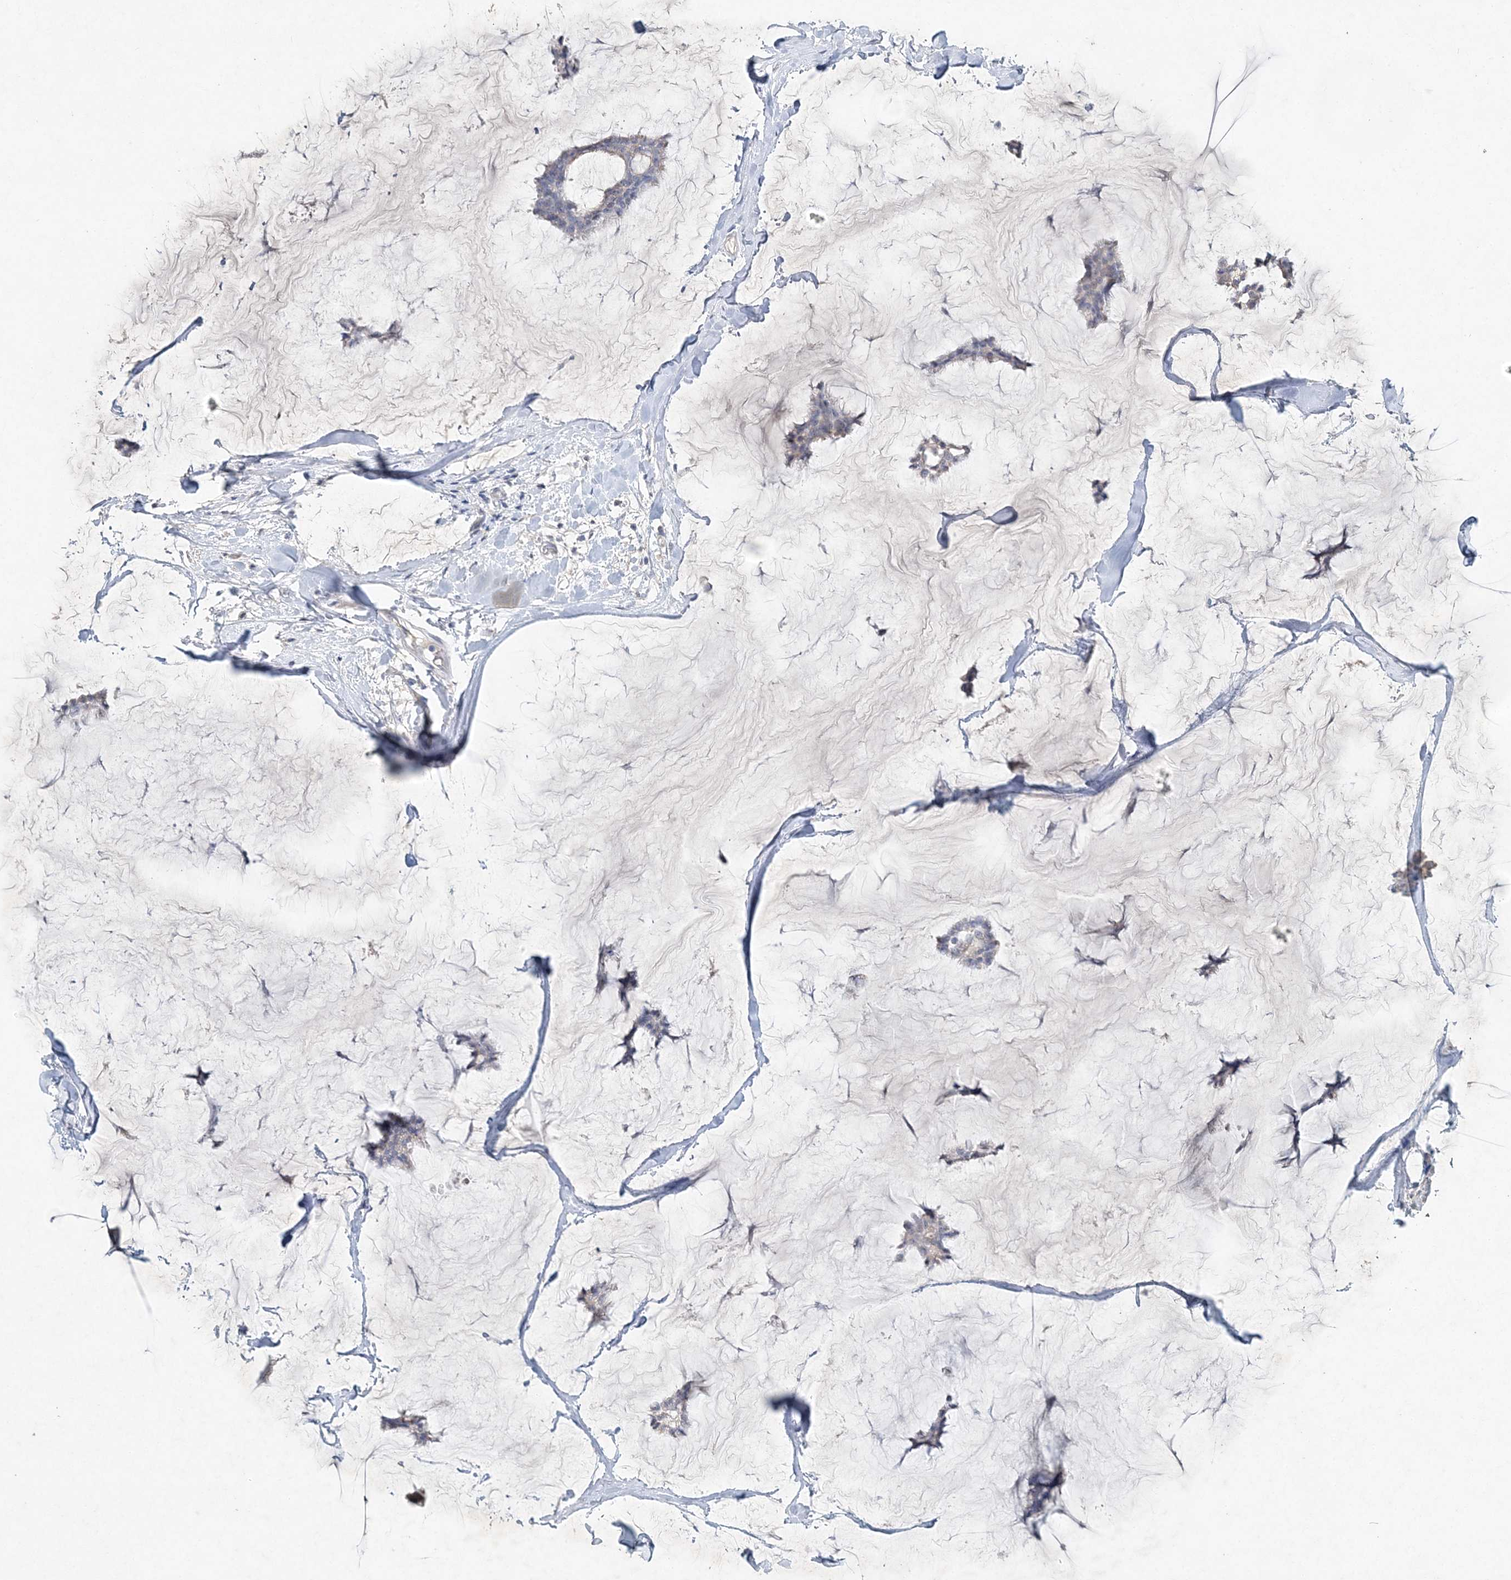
{"staining": {"intensity": "negative", "quantity": "none", "location": "none"}, "tissue": "breast cancer", "cell_type": "Tumor cells", "image_type": "cancer", "snomed": [{"axis": "morphology", "description": "Duct carcinoma"}, {"axis": "topography", "description": "Breast"}], "caption": "A histopathology image of human breast cancer is negative for staining in tumor cells.", "gene": "DNAH5", "patient": {"sex": "female", "age": 93}}